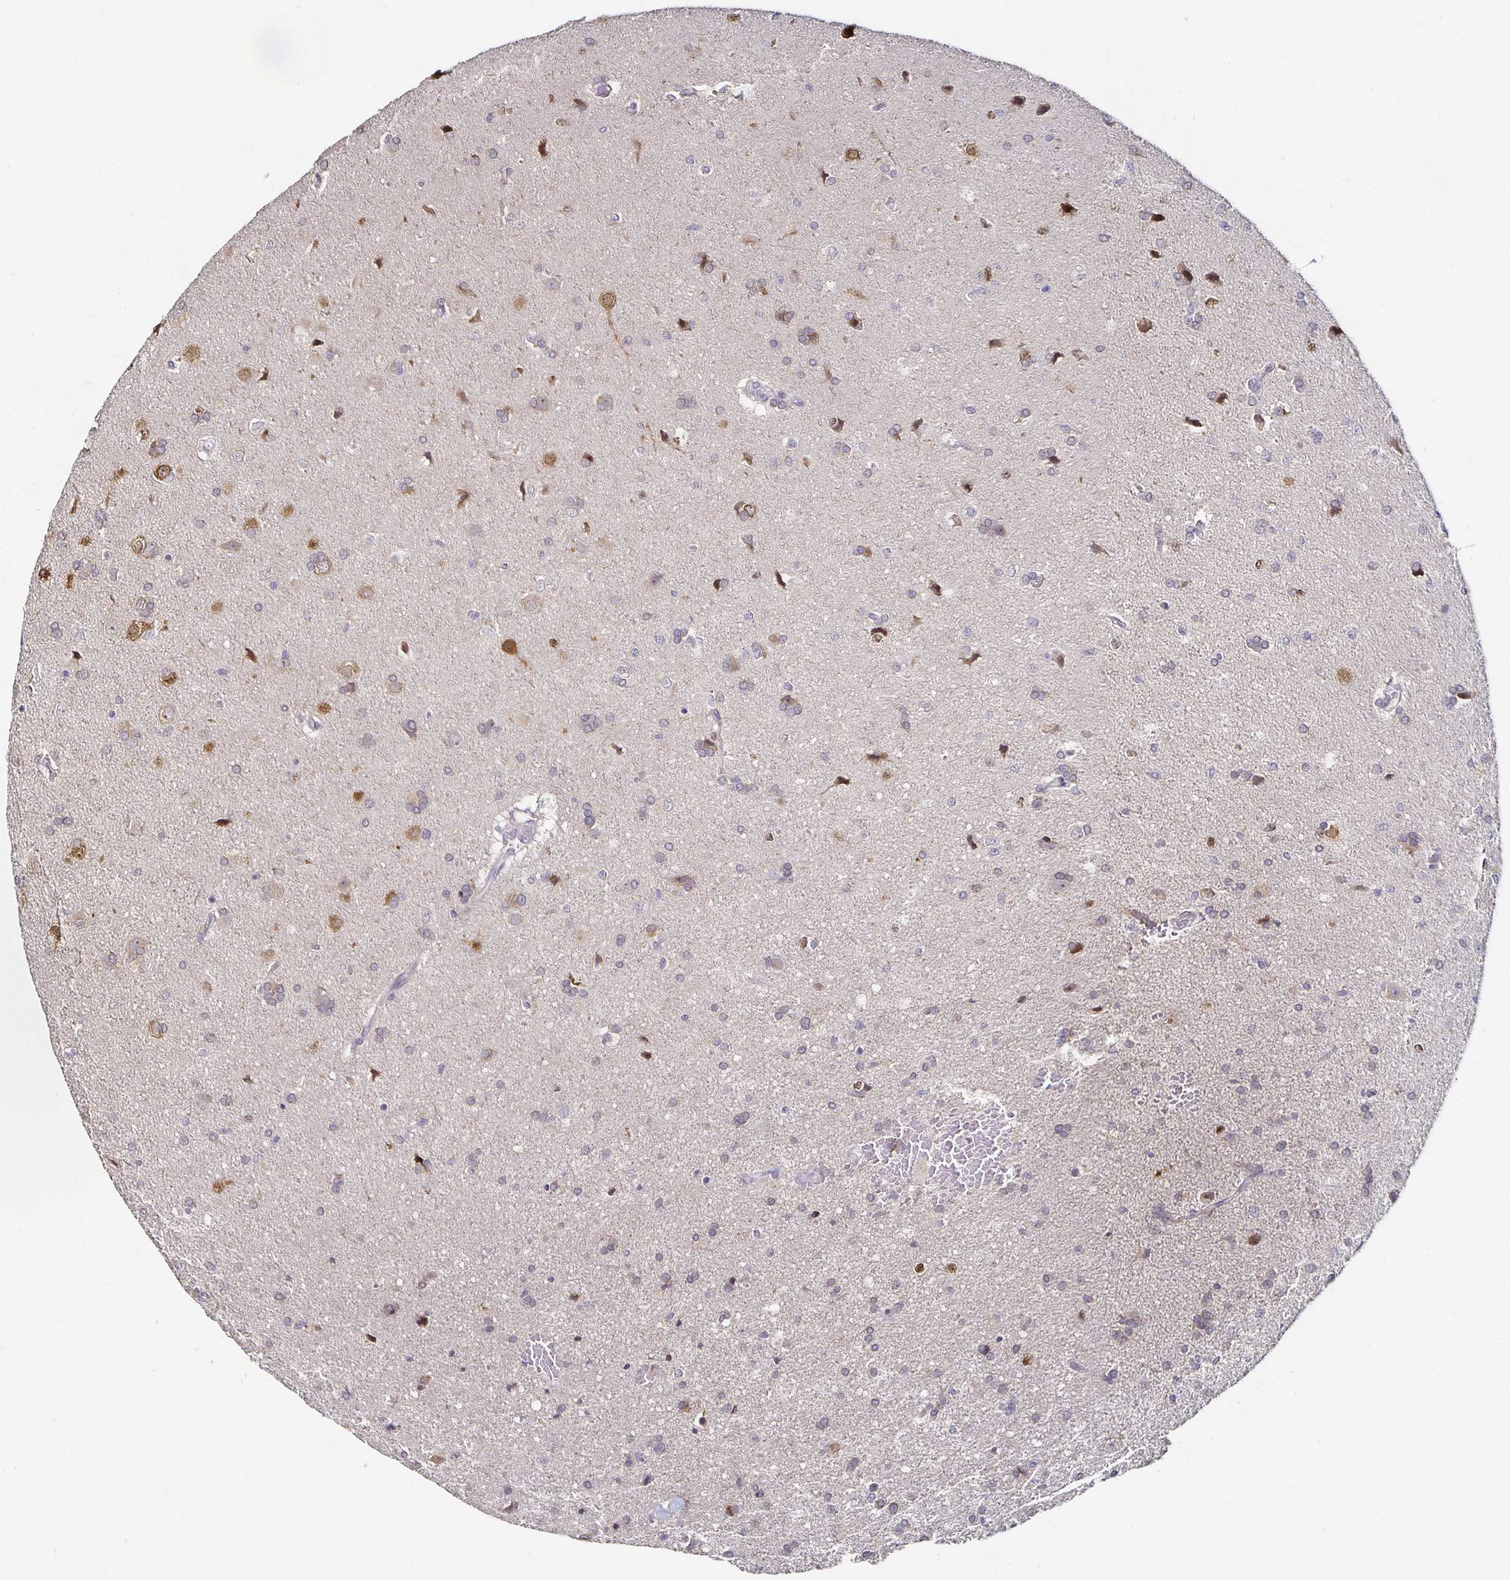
{"staining": {"intensity": "negative", "quantity": "none", "location": "none"}, "tissue": "glioma", "cell_type": "Tumor cells", "image_type": "cancer", "snomed": [{"axis": "morphology", "description": "Glioma, malignant, High grade"}, {"axis": "topography", "description": "Brain"}], "caption": "Tumor cells are negative for protein expression in human glioma.", "gene": "ANLN", "patient": {"sex": "male", "age": 68}}